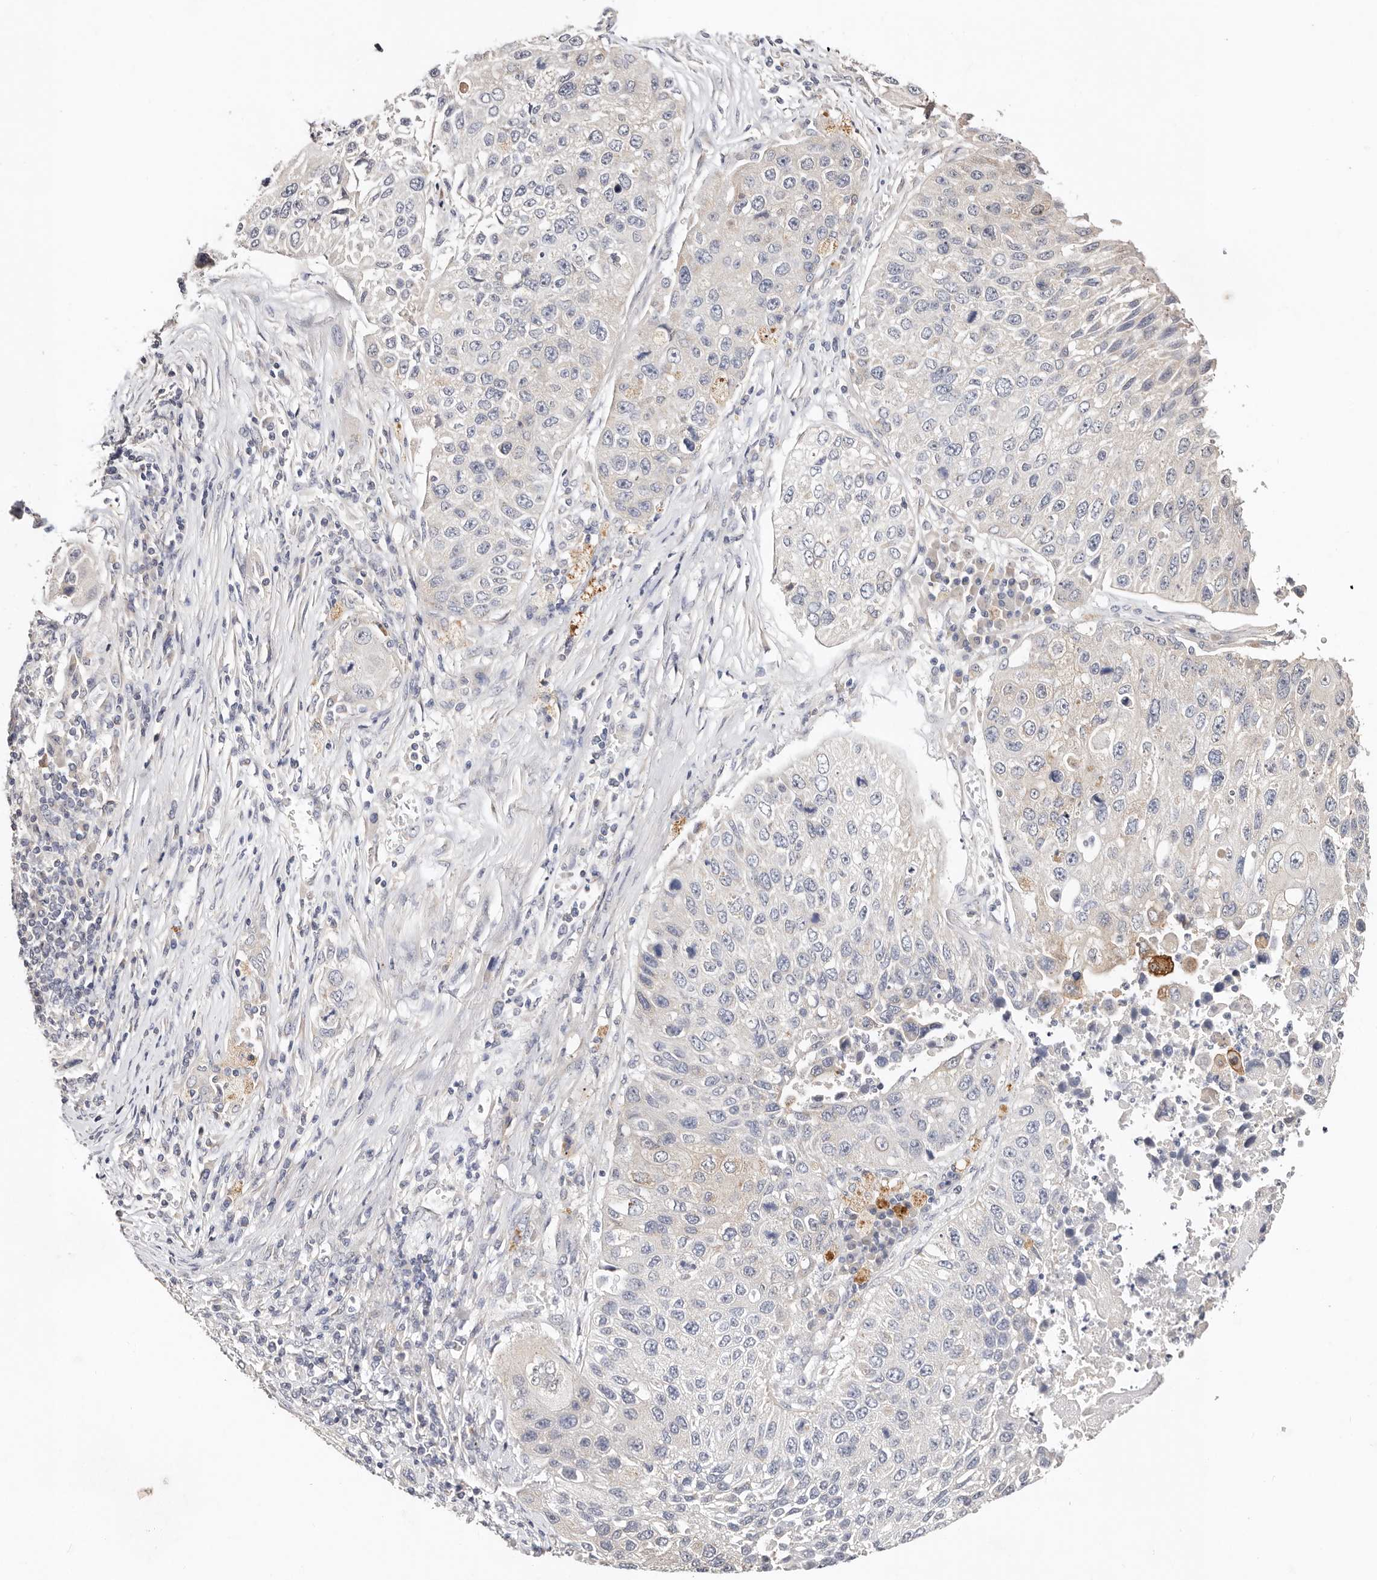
{"staining": {"intensity": "negative", "quantity": "none", "location": "none"}, "tissue": "lung cancer", "cell_type": "Tumor cells", "image_type": "cancer", "snomed": [{"axis": "morphology", "description": "Squamous cell carcinoma, NOS"}, {"axis": "topography", "description": "Lung"}], "caption": "A high-resolution histopathology image shows immunohistochemistry staining of lung cancer (squamous cell carcinoma), which reveals no significant expression in tumor cells. The staining is performed using DAB (3,3'-diaminobenzidine) brown chromogen with nuclei counter-stained in using hematoxylin.", "gene": "VIPAS39", "patient": {"sex": "male", "age": 61}}